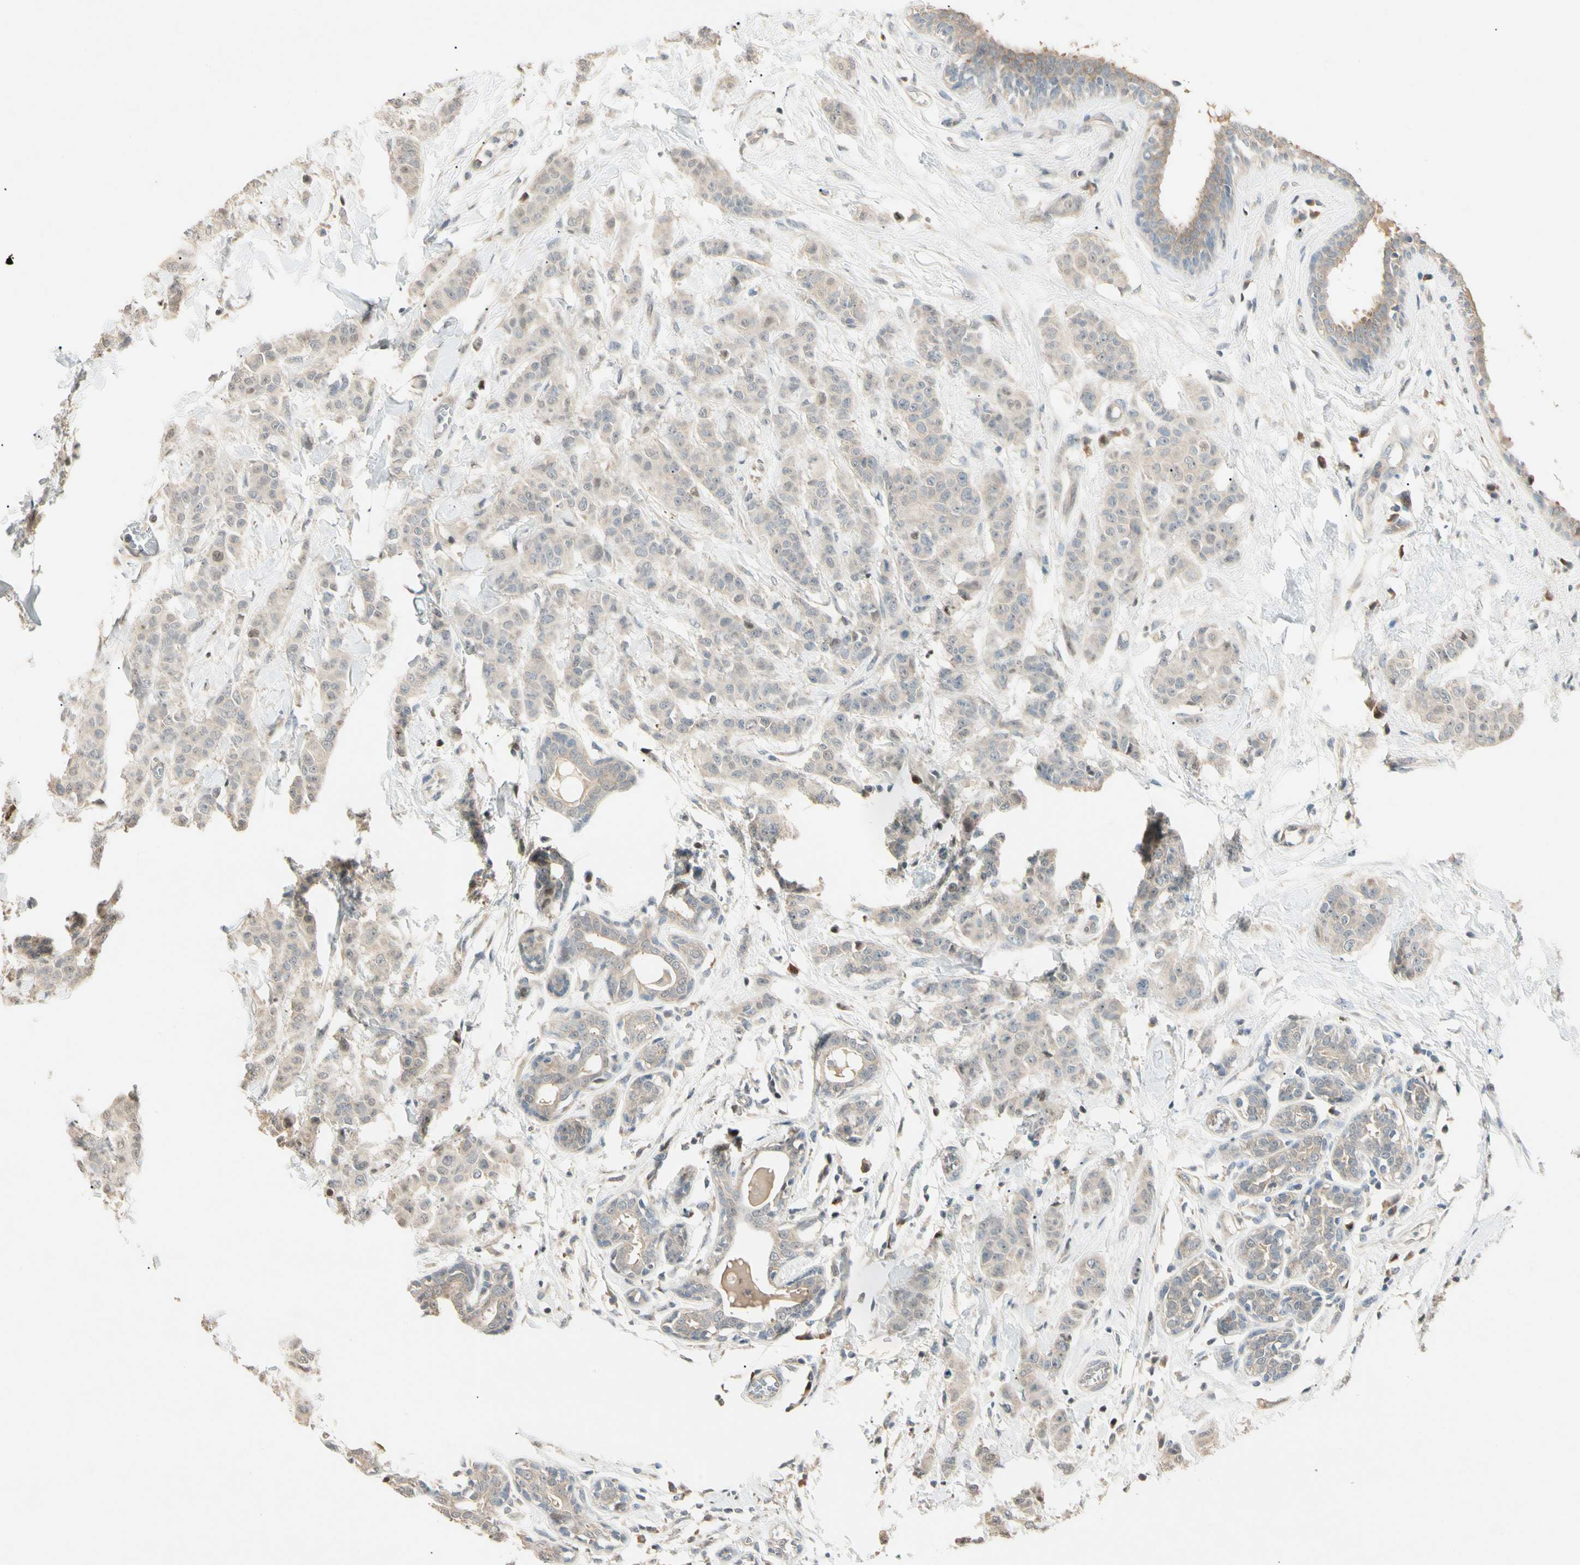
{"staining": {"intensity": "weak", "quantity": "25%-75%", "location": "cytoplasmic/membranous"}, "tissue": "breast cancer", "cell_type": "Tumor cells", "image_type": "cancer", "snomed": [{"axis": "morphology", "description": "Normal tissue, NOS"}, {"axis": "morphology", "description": "Duct carcinoma"}, {"axis": "topography", "description": "Breast"}], "caption": "A histopathology image of breast intraductal carcinoma stained for a protein demonstrates weak cytoplasmic/membranous brown staining in tumor cells.", "gene": "P3H2", "patient": {"sex": "female", "age": 40}}